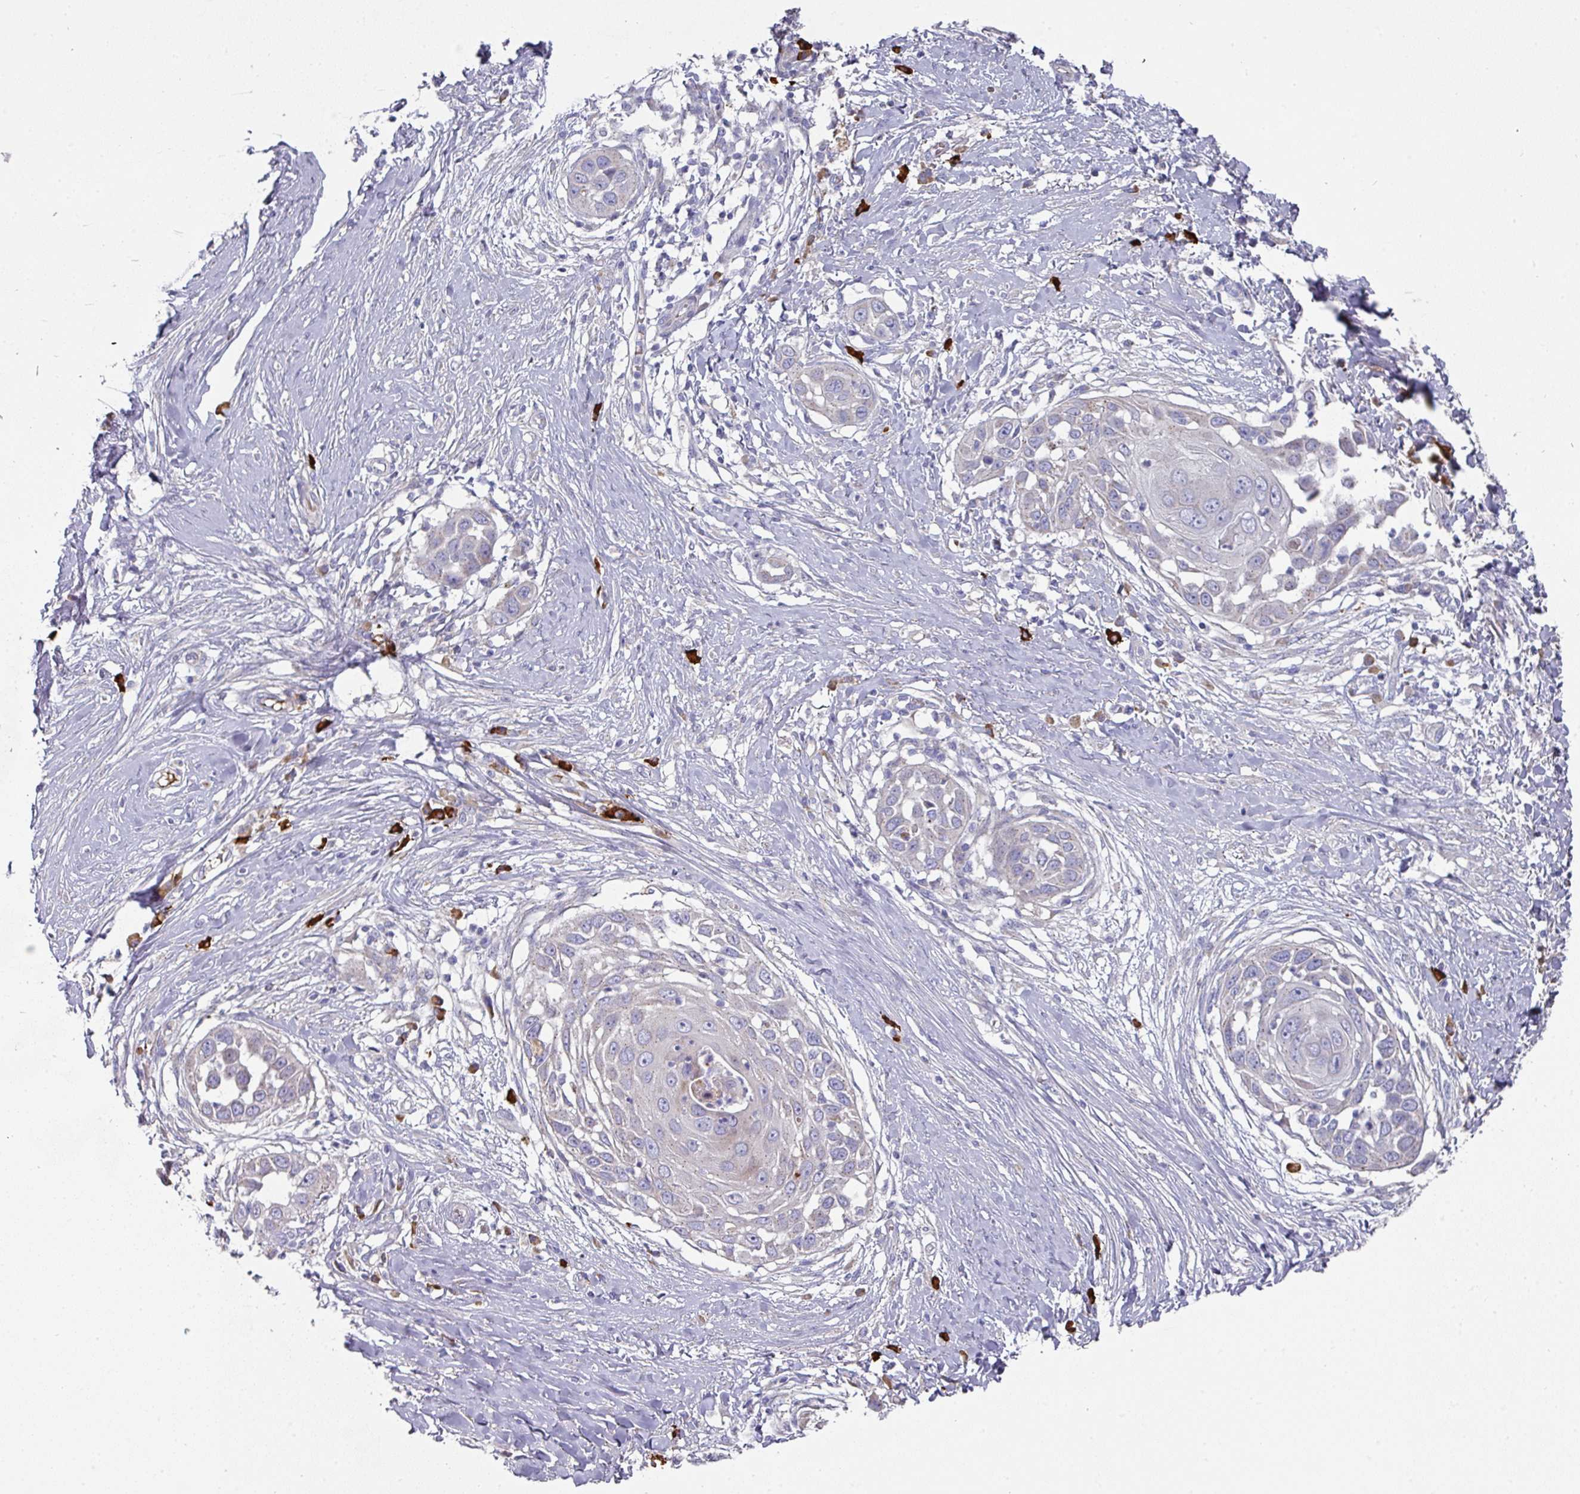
{"staining": {"intensity": "negative", "quantity": "none", "location": "none"}, "tissue": "skin cancer", "cell_type": "Tumor cells", "image_type": "cancer", "snomed": [{"axis": "morphology", "description": "Squamous cell carcinoma, NOS"}, {"axis": "topography", "description": "Skin"}], "caption": "The histopathology image displays no staining of tumor cells in skin cancer (squamous cell carcinoma).", "gene": "IL4R", "patient": {"sex": "female", "age": 44}}